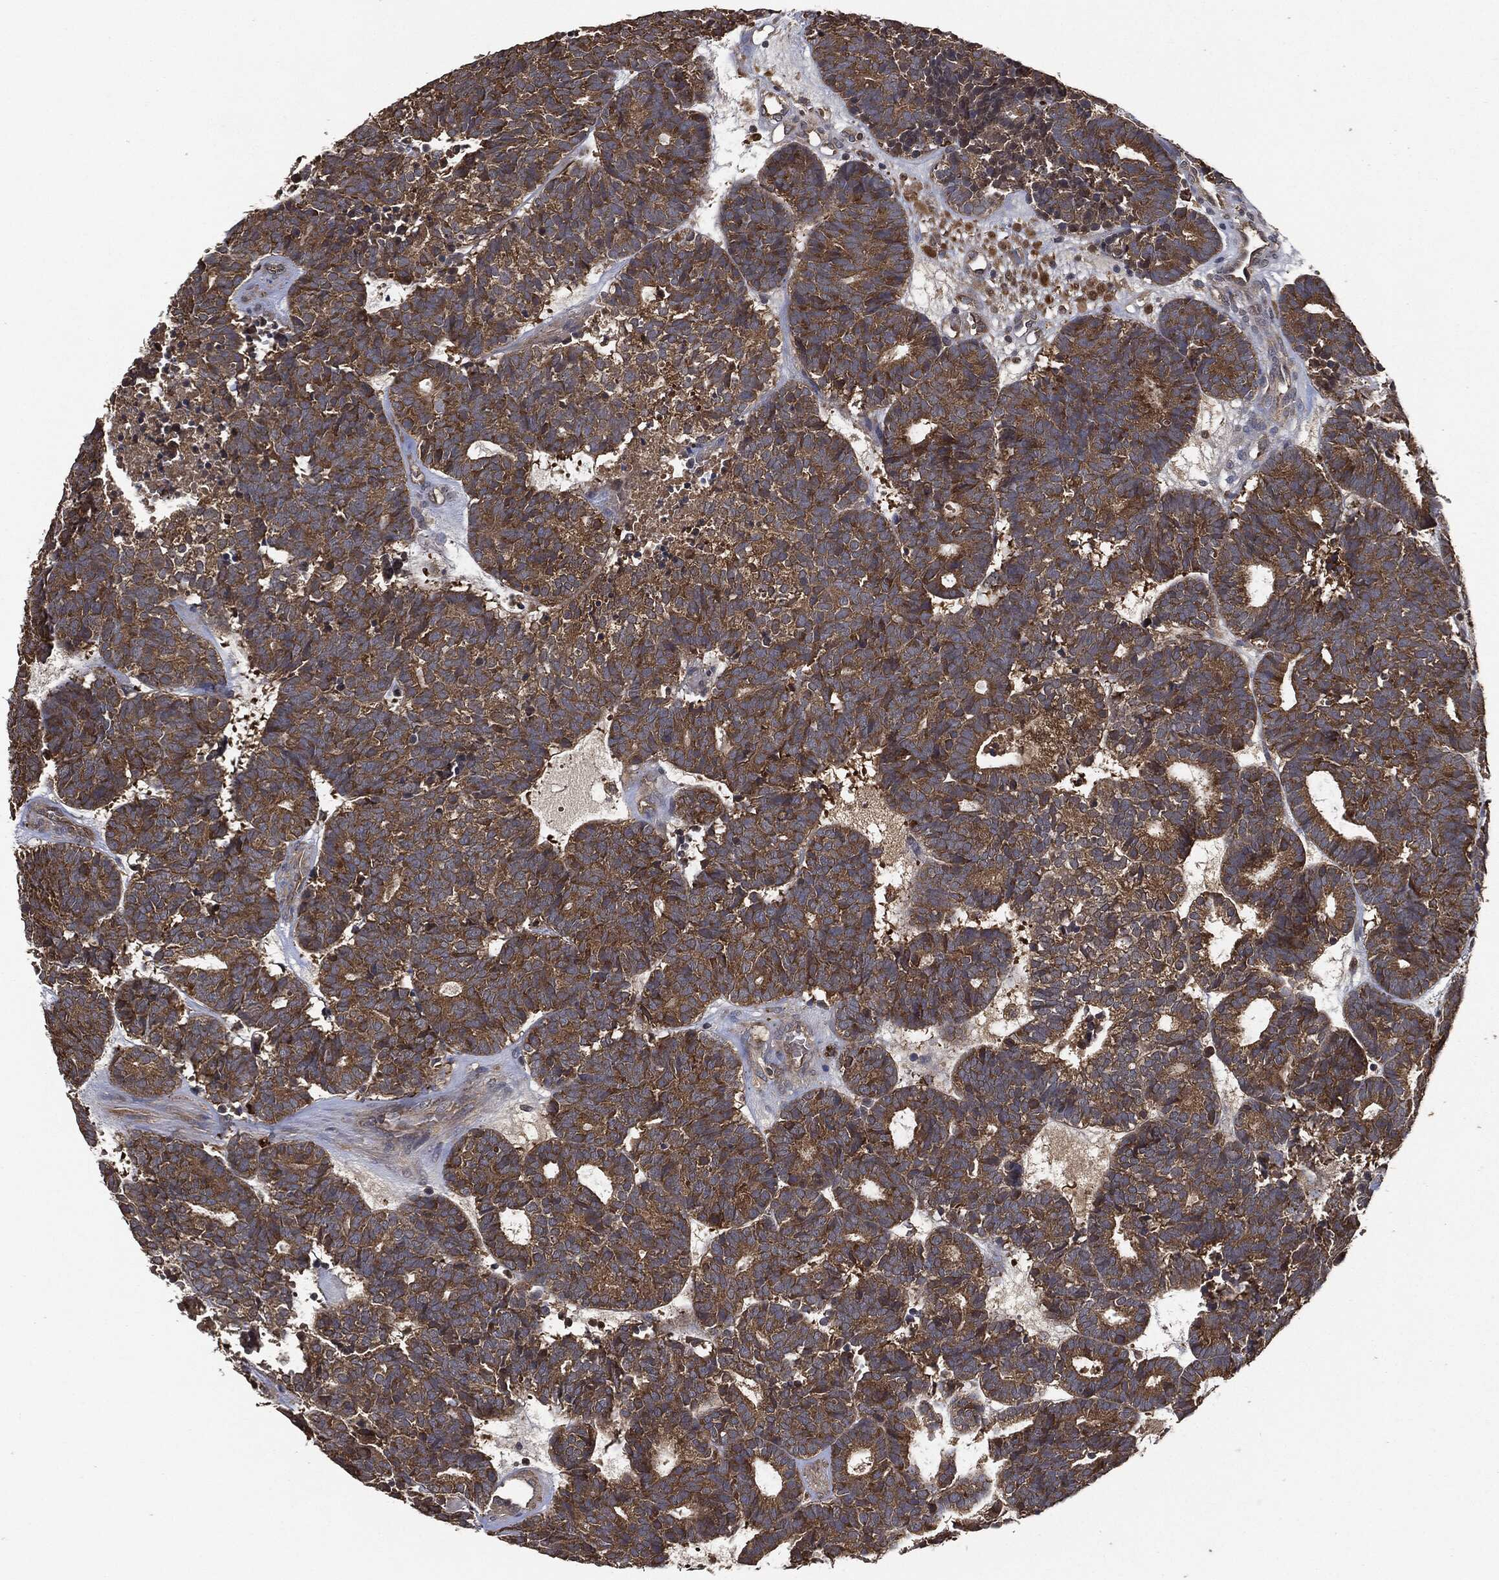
{"staining": {"intensity": "moderate", "quantity": ">75%", "location": "cytoplasmic/membranous"}, "tissue": "head and neck cancer", "cell_type": "Tumor cells", "image_type": "cancer", "snomed": [{"axis": "morphology", "description": "Adenocarcinoma, NOS"}, {"axis": "topography", "description": "Head-Neck"}], "caption": "Human head and neck cancer (adenocarcinoma) stained for a protein (brown) reveals moderate cytoplasmic/membranous positive positivity in about >75% of tumor cells.", "gene": "BRAF", "patient": {"sex": "female", "age": 81}}